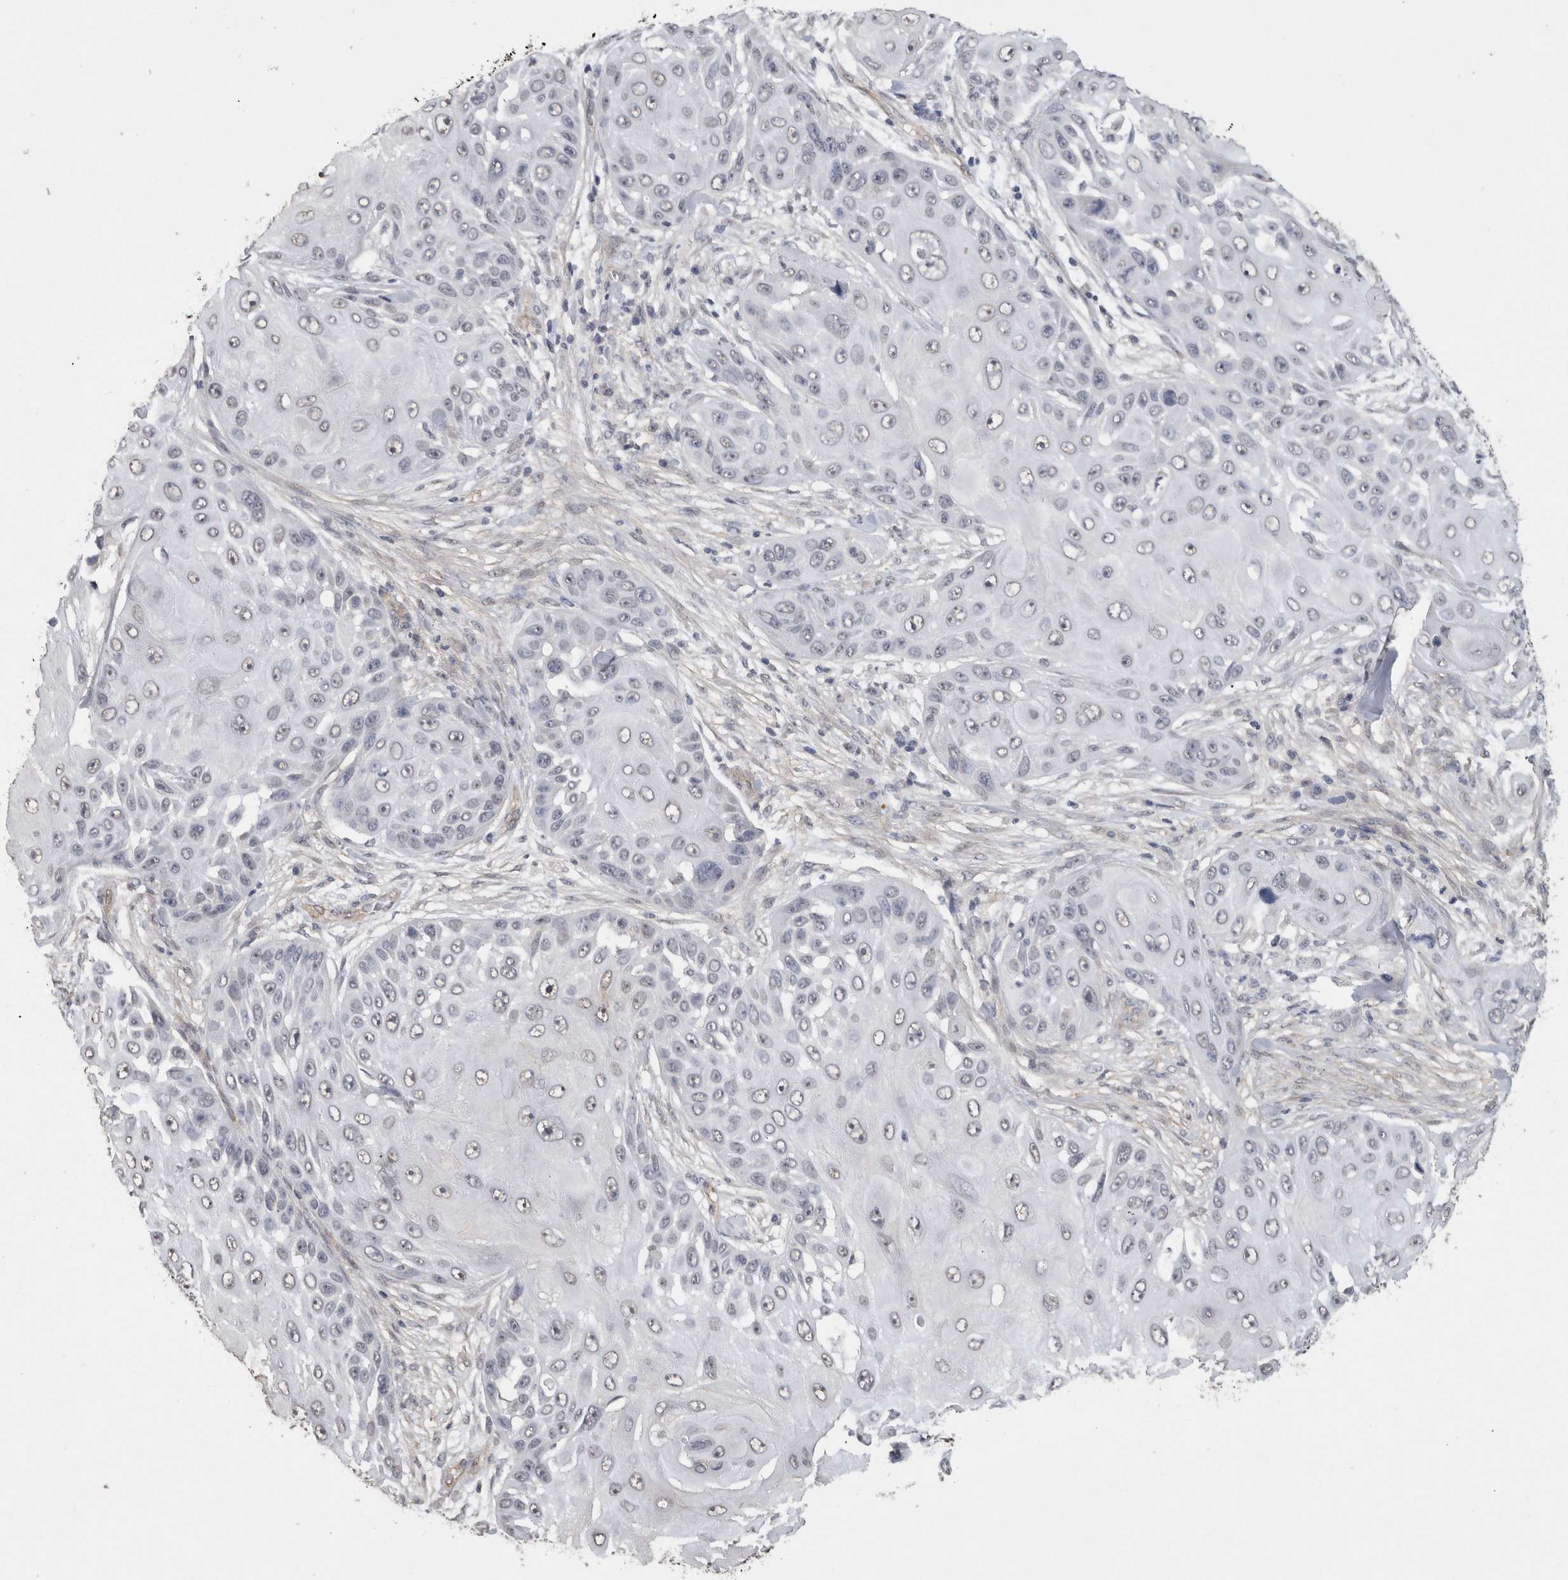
{"staining": {"intensity": "negative", "quantity": "none", "location": "none"}, "tissue": "skin cancer", "cell_type": "Tumor cells", "image_type": "cancer", "snomed": [{"axis": "morphology", "description": "Squamous cell carcinoma, NOS"}, {"axis": "topography", "description": "Skin"}], "caption": "Skin cancer stained for a protein using immunohistochemistry reveals no expression tumor cells.", "gene": "RECK", "patient": {"sex": "female", "age": 44}}